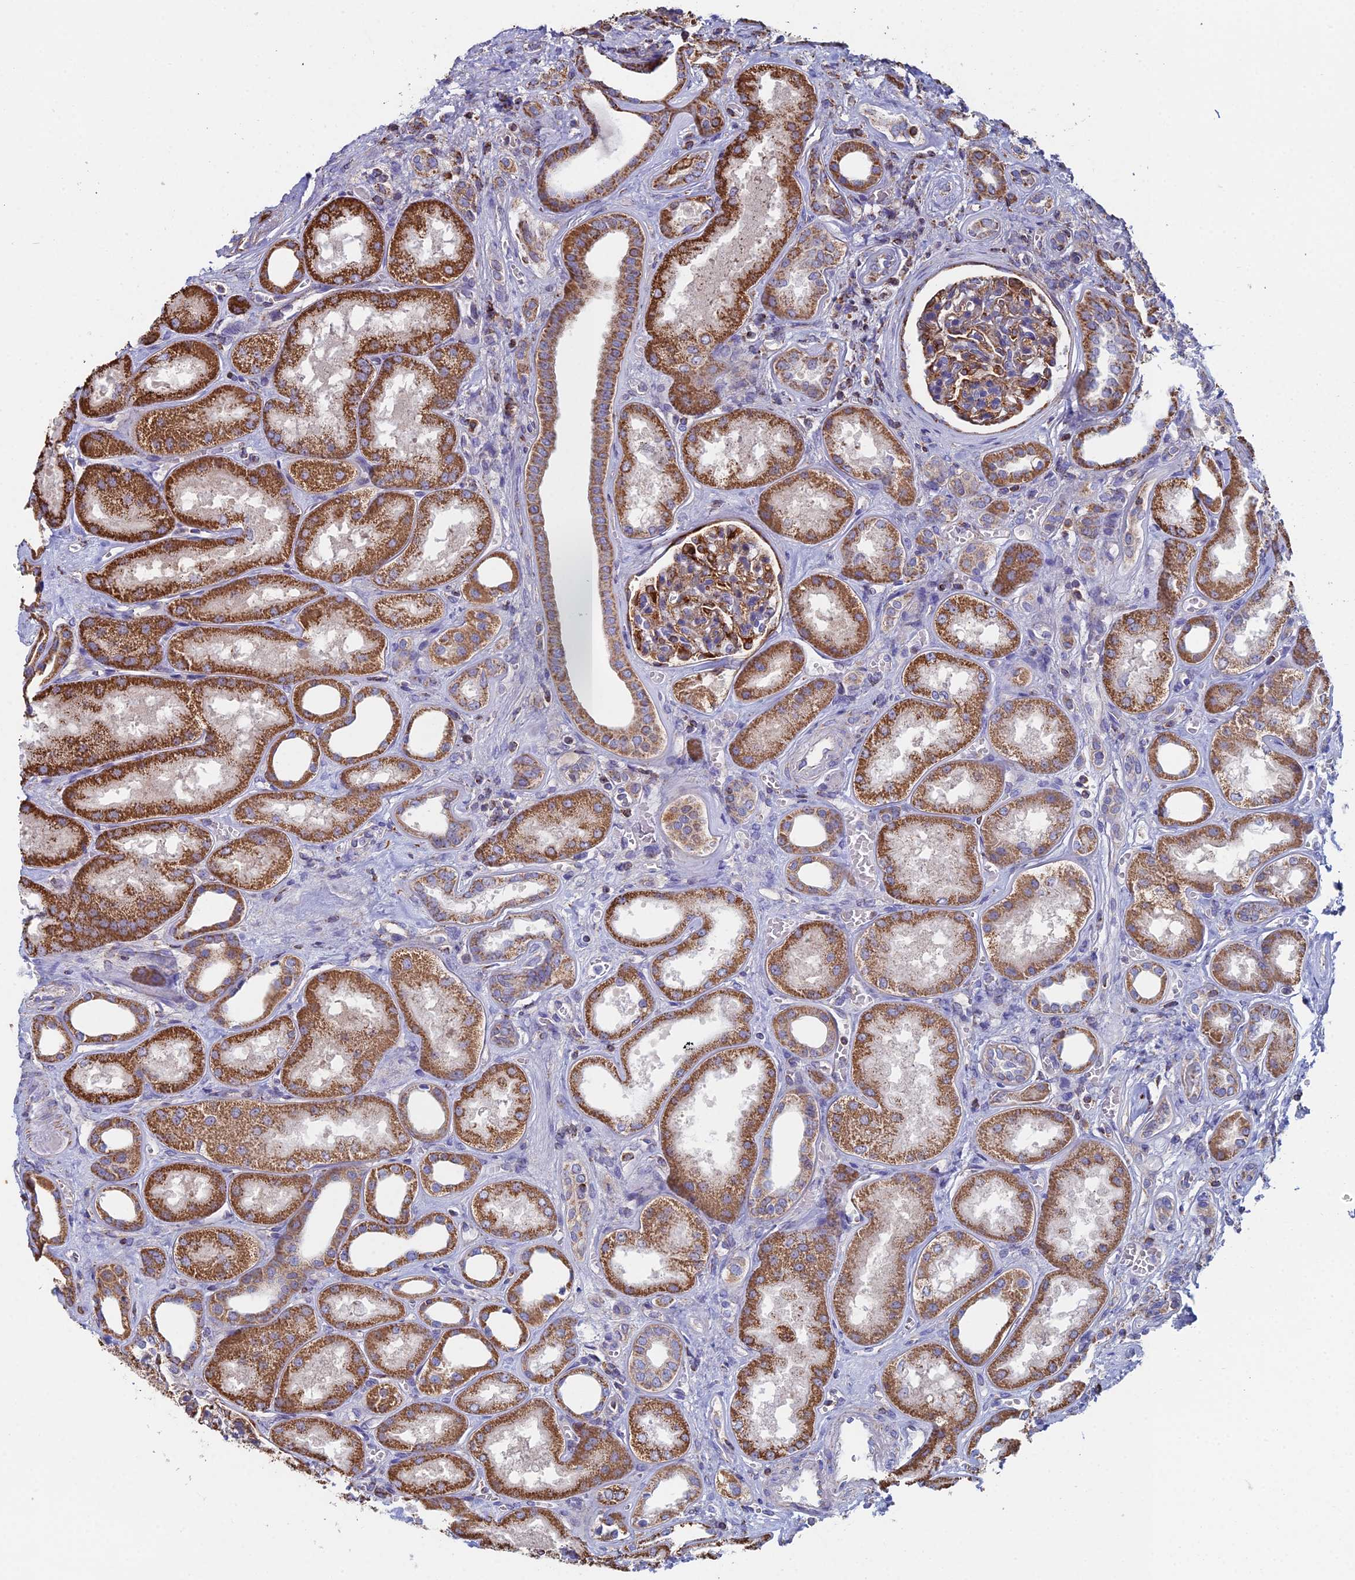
{"staining": {"intensity": "strong", "quantity": "<25%", "location": "cytoplasmic/membranous"}, "tissue": "kidney", "cell_type": "Cells in glomeruli", "image_type": "normal", "snomed": [{"axis": "morphology", "description": "Normal tissue, NOS"}, {"axis": "morphology", "description": "Adenocarcinoma, NOS"}, {"axis": "topography", "description": "Kidney"}], "caption": "Kidney stained with a brown dye reveals strong cytoplasmic/membranous positive expression in approximately <25% of cells in glomeruli.", "gene": "SPOCK2", "patient": {"sex": "female", "age": 68}}